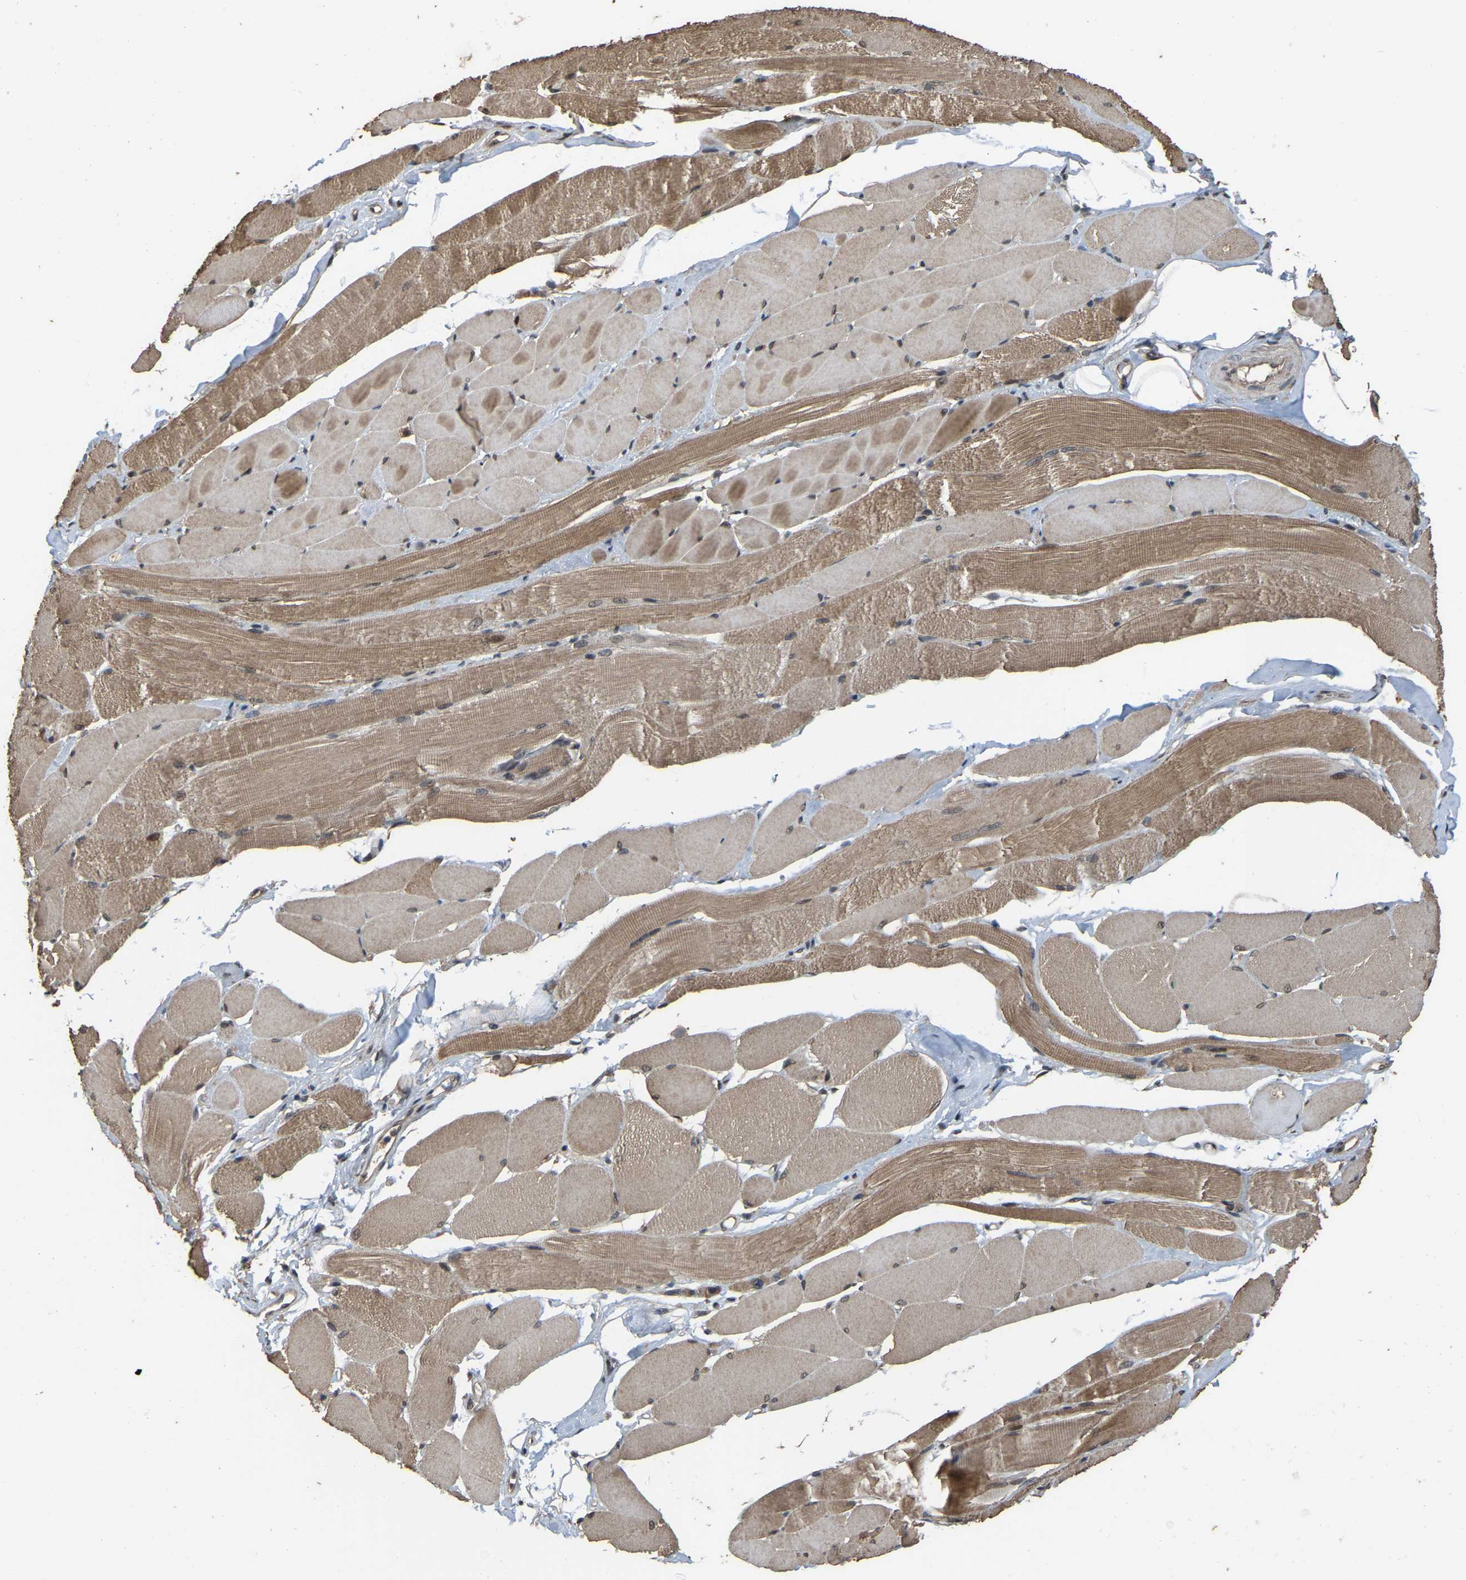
{"staining": {"intensity": "moderate", "quantity": ">75%", "location": "cytoplasmic/membranous"}, "tissue": "skeletal muscle", "cell_type": "Myocytes", "image_type": "normal", "snomed": [{"axis": "morphology", "description": "Normal tissue, NOS"}, {"axis": "topography", "description": "Skeletal muscle"}, {"axis": "topography", "description": "Peripheral nerve tissue"}], "caption": "DAB immunohistochemical staining of normal skeletal muscle displays moderate cytoplasmic/membranous protein positivity in about >75% of myocytes.", "gene": "ARHGAP23", "patient": {"sex": "female", "age": 84}}